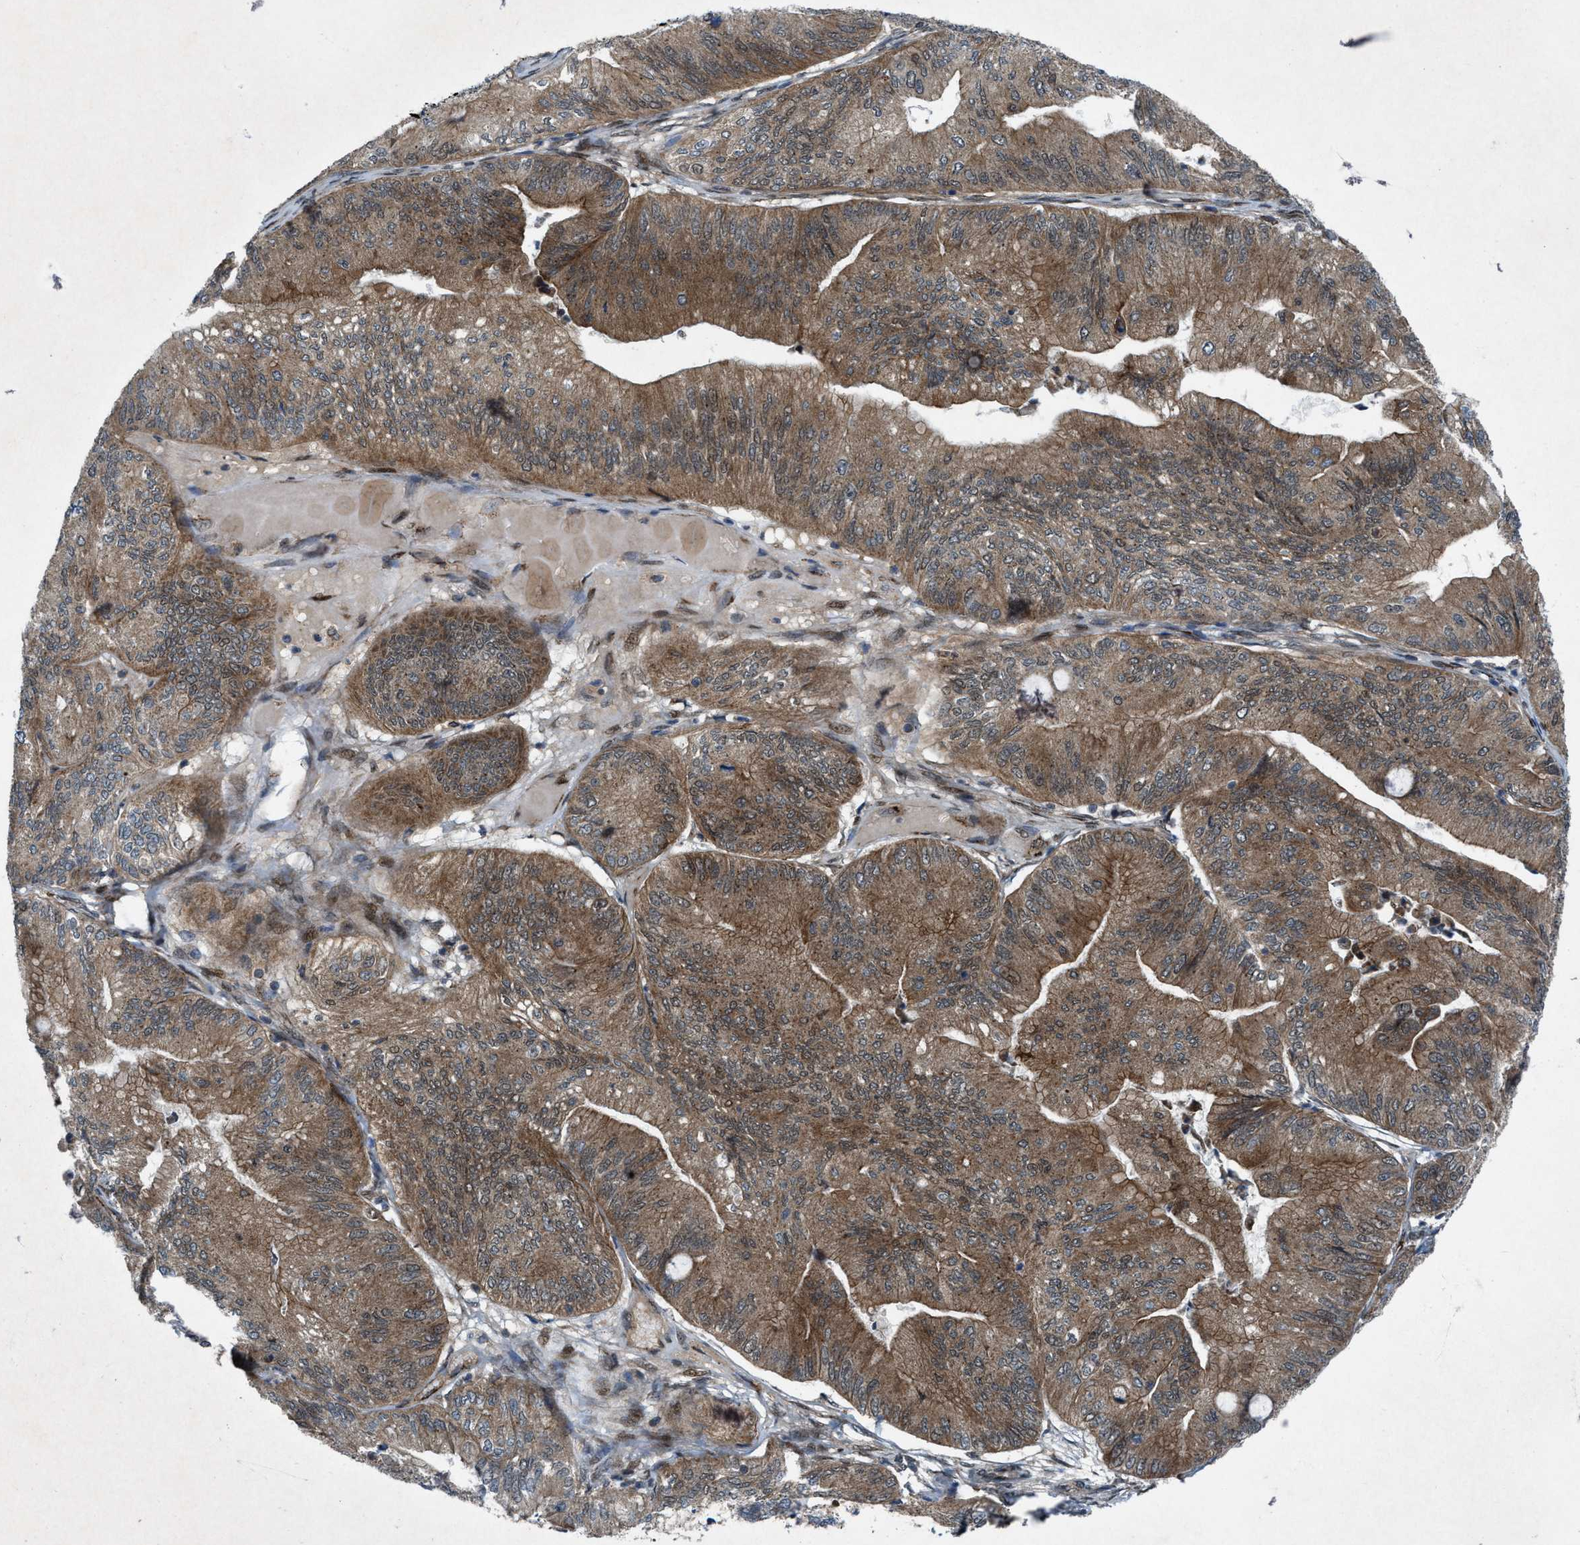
{"staining": {"intensity": "moderate", "quantity": ">75%", "location": "cytoplasmic/membranous"}, "tissue": "ovarian cancer", "cell_type": "Tumor cells", "image_type": "cancer", "snomed": [{"axis": "morphology", "description": "Cystadenocarcinoma, mucinous, NOS"}, {"axis": "topography", "description": "Ovary"}], "caption": "The photomicrograph displays a brown stain indicating the presence of a protein in the cytoplasmic/membranous of tumor cells in ovarian cancer.", "gene": "URGCP", "patient": {"sex": "female", "age": 61}}